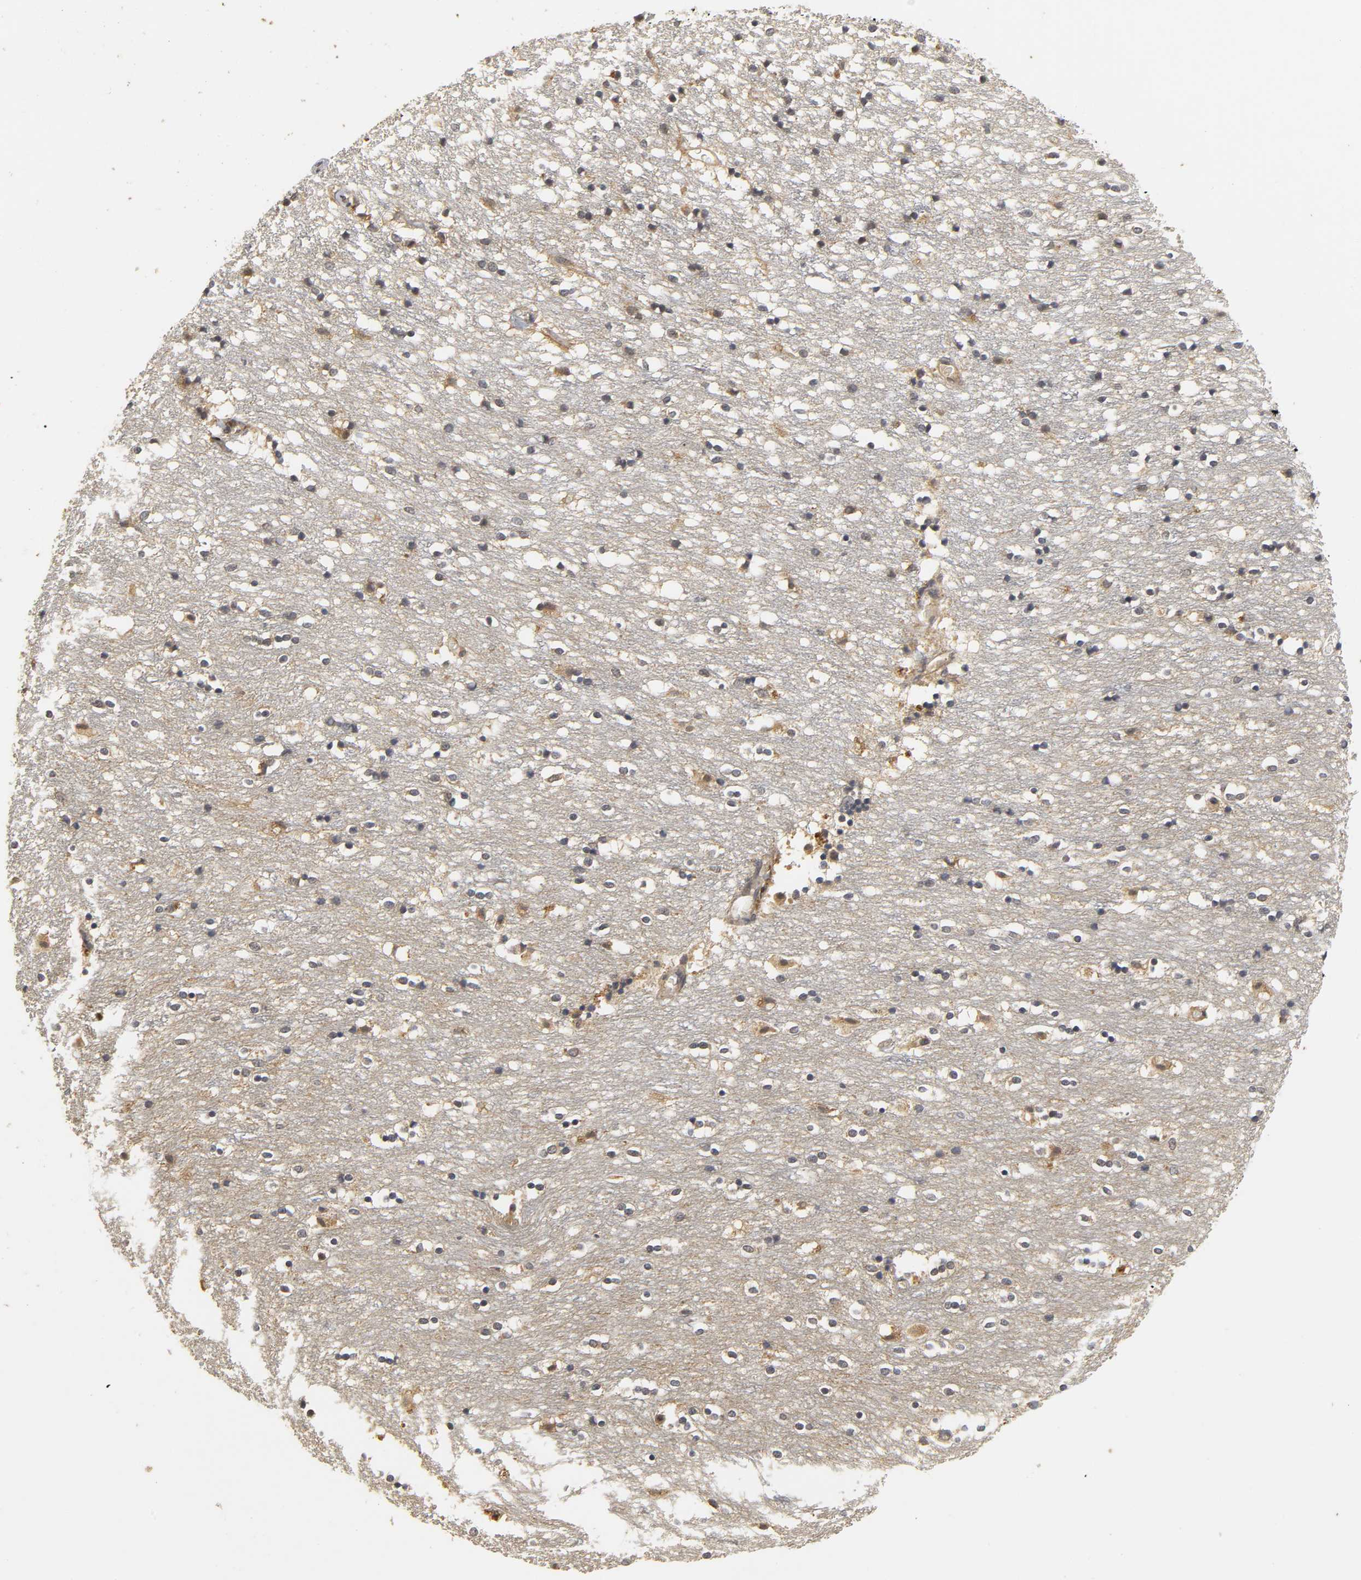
{"staining": {"intensity": "weak", "quantity": "25%-75%", "location": "cytoplasmic/membranous"}, "tissue": "caudate", "cell_type": "Glial cells", "image_type": "normal", "snomed": [{"axis": "morphology", "description": "Normal tissue, NOS"}, {"axis": "topography", "description": "Lateral ventricle wall"}], "caption": "Caudate stained with immunohistochemistry (IHC) shows weak cytoplasmic/membranous expression in about 25%-75% of glial cells.", "gene": "TRAF6", "patient": {"sex": "female", "age": 54}}